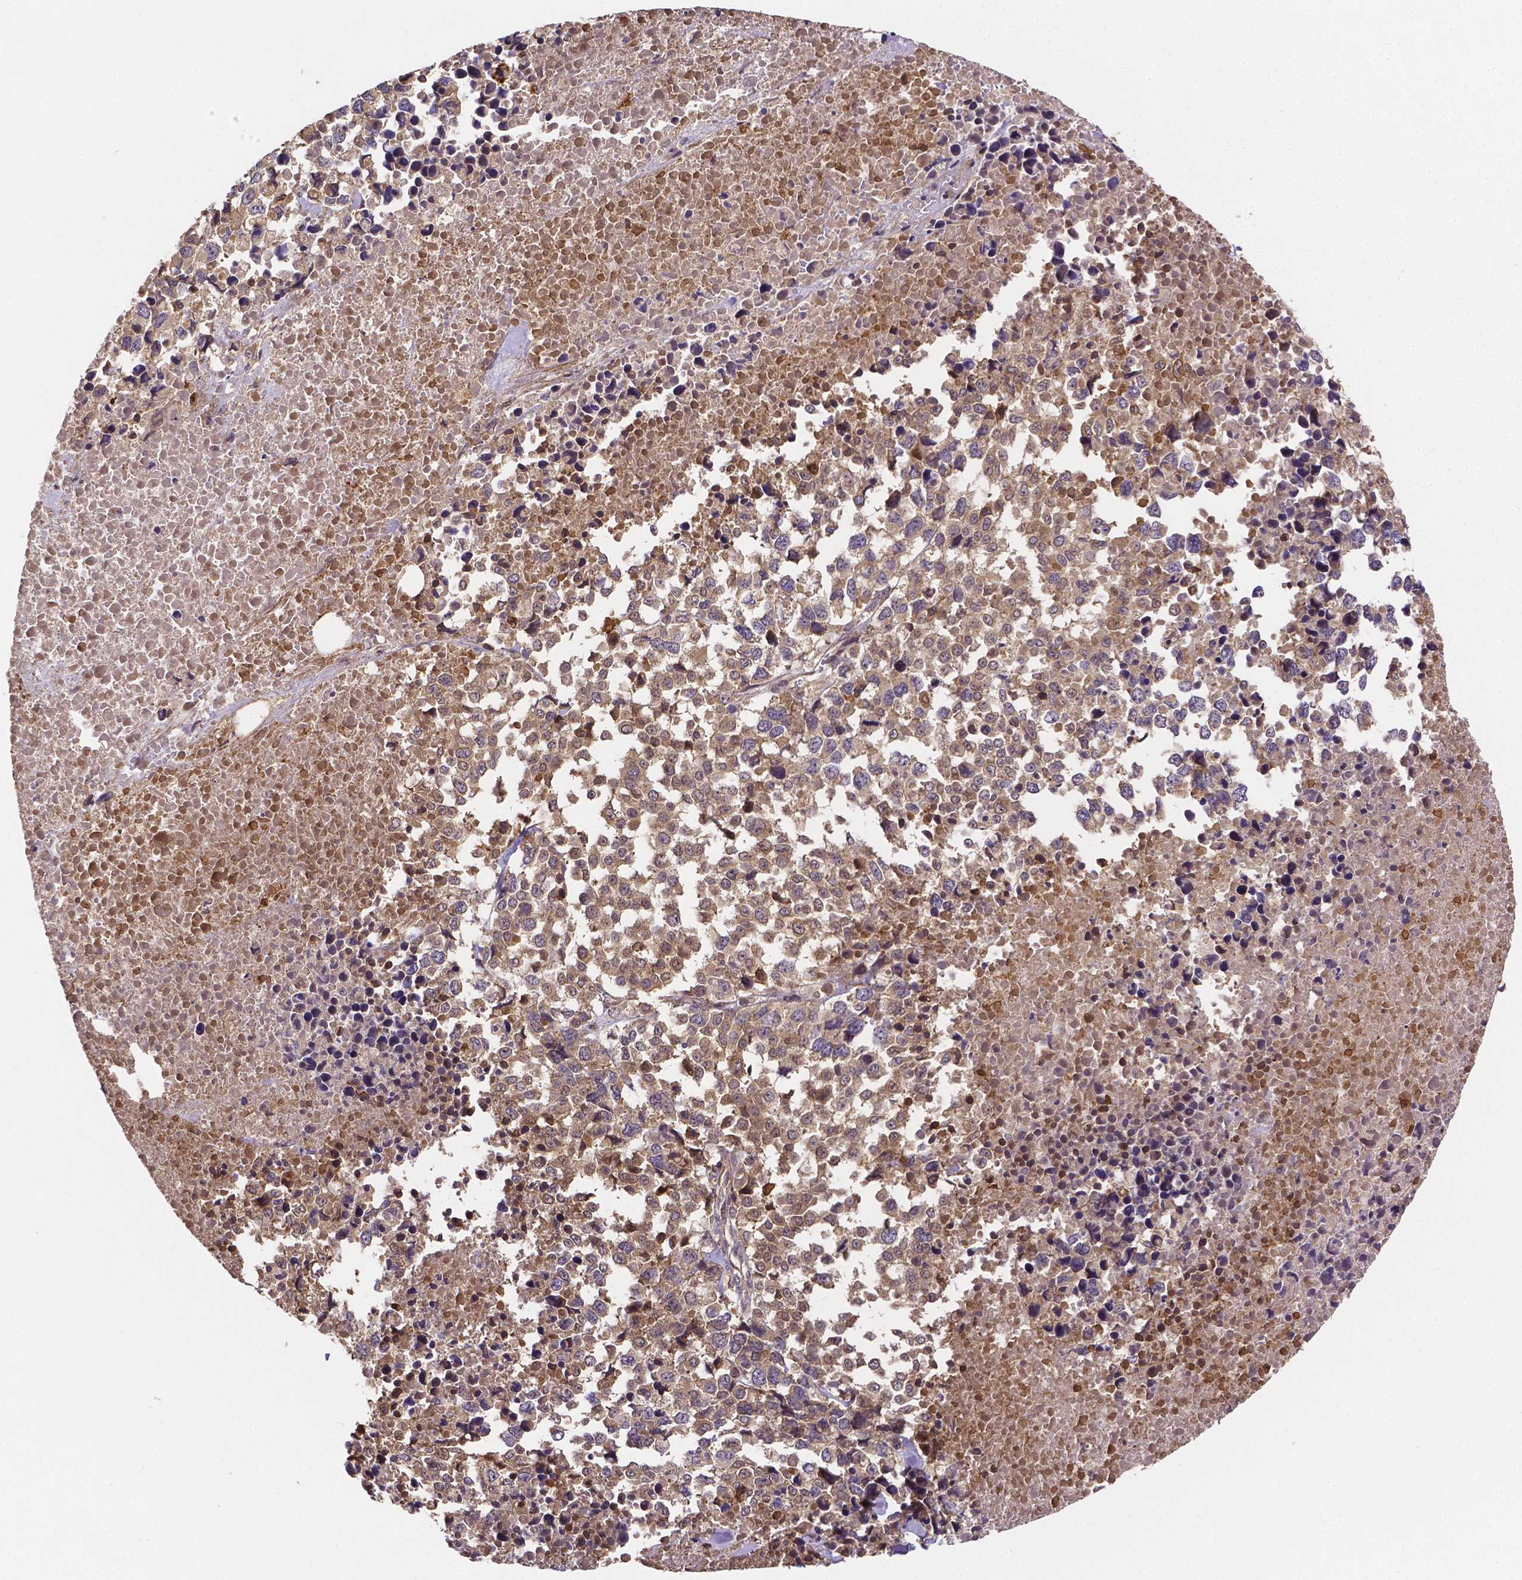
{"staining": {"intensity": "weak", "quantity": ">75%", "location": "cytoplasmic/membranous"}, "tissue": "melanoma", "cell_type": "Tumor cells", "image_type": "cancer", "snomed": [{"axis": "morphology", "description": "Malignant melanoma, Metastatic site"}, {"axis": "topography", "description": "Skin"}], "caption": "Human melanoma stained for a protein (brown) shows weak cytoplasmic/membranous positive expression in approximately >75% of tumor cells.", "gene": "RNF123", "patient": {"sex": "male", "age": 84}}